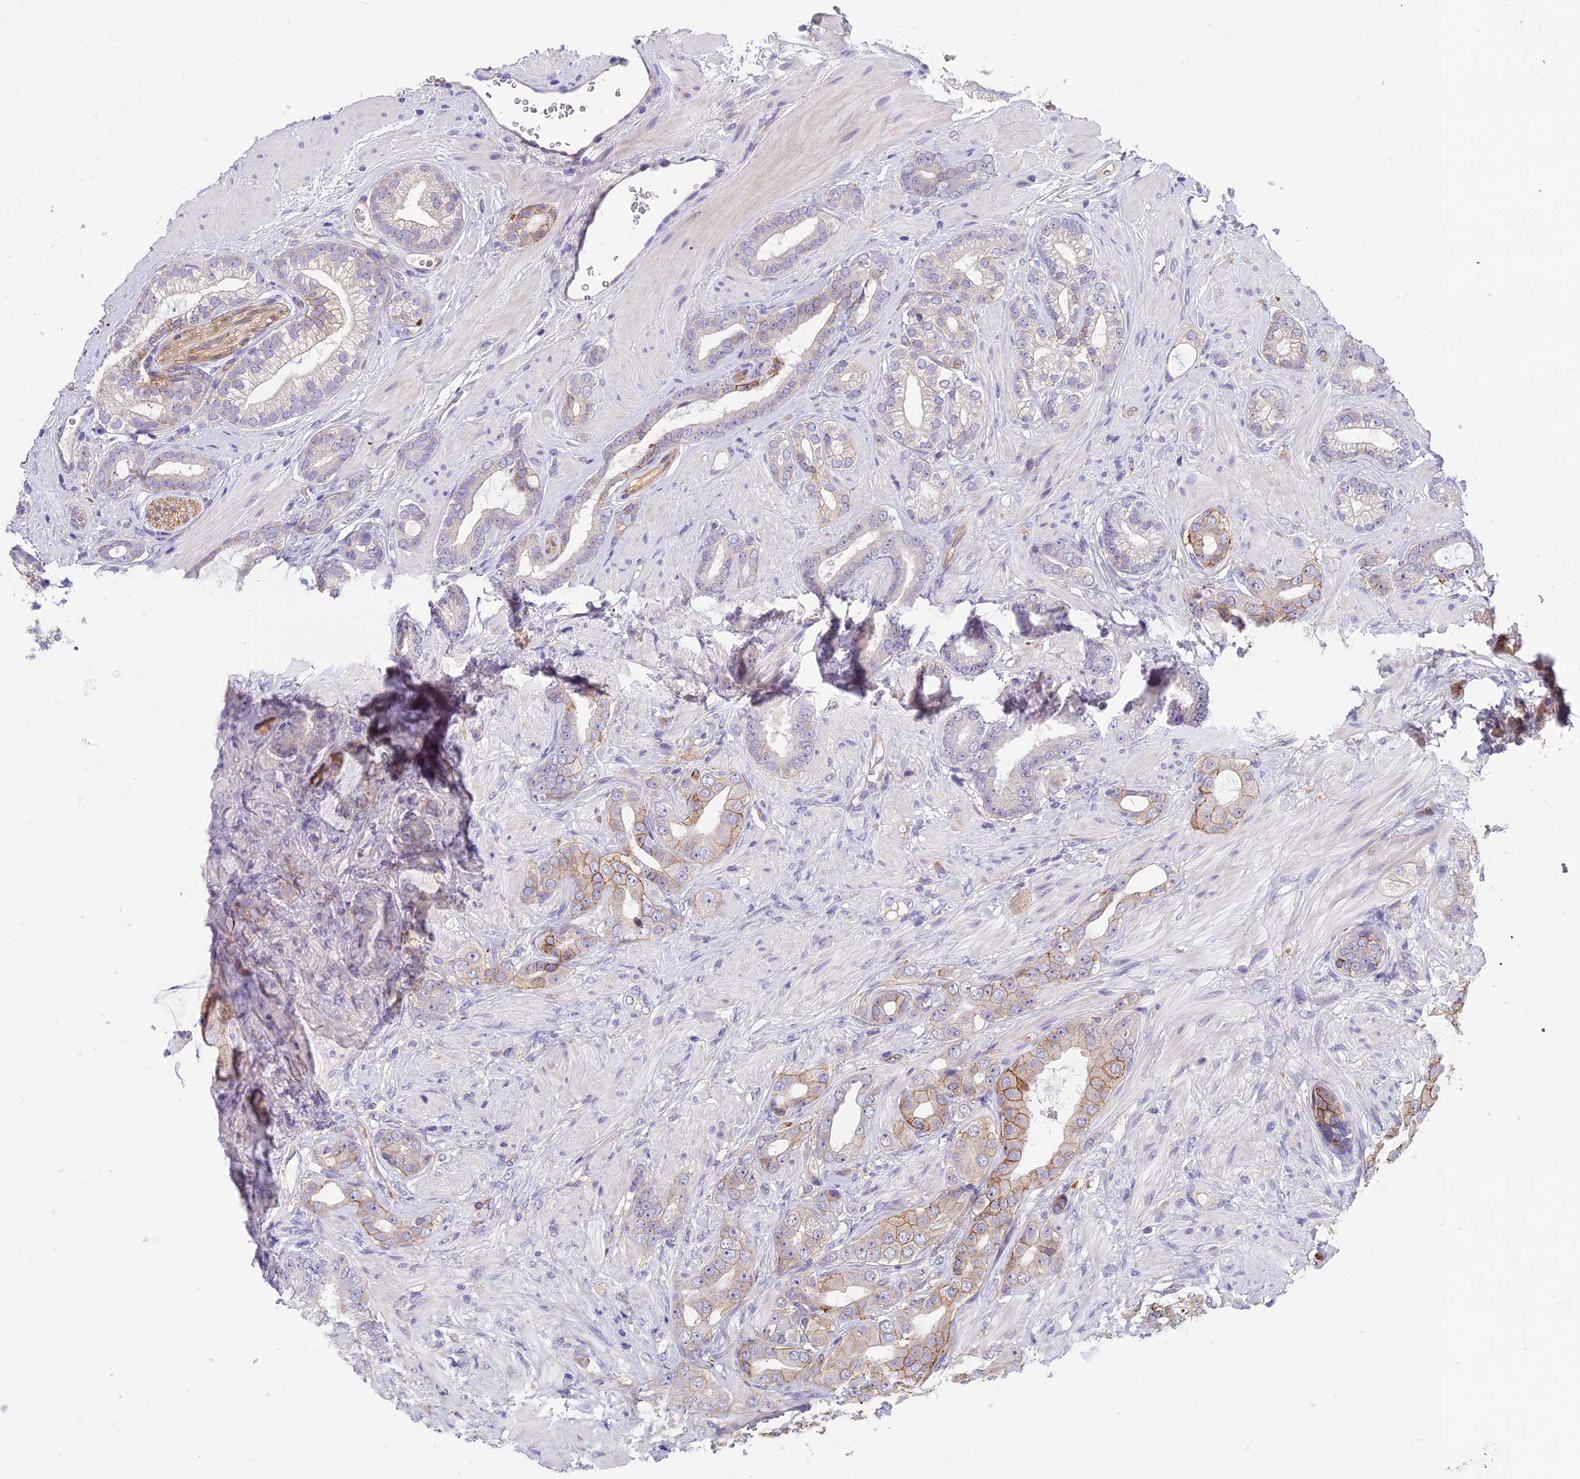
{"staining": {"intensity": "moderate", "quantity": "<25%", "location": "cytoplasmic/membranous"}, "tissue": "prostate cancer", "cell_type": "Tumor cells", "image_type": "cancer", "snomed": [{"axis": "morphology", "description": "Adenocarcinoma, Low grade"}, {"axis": "topography", "description": "Prostate"}], "caption": "A low amount of moderate cytoplasmic/membranous positivity is appreciated in approximately <25% of tumor cells in prostate cancer tissue.", "gene": "TSPAN15", "patient": {"sex": "male", "age": 57}}